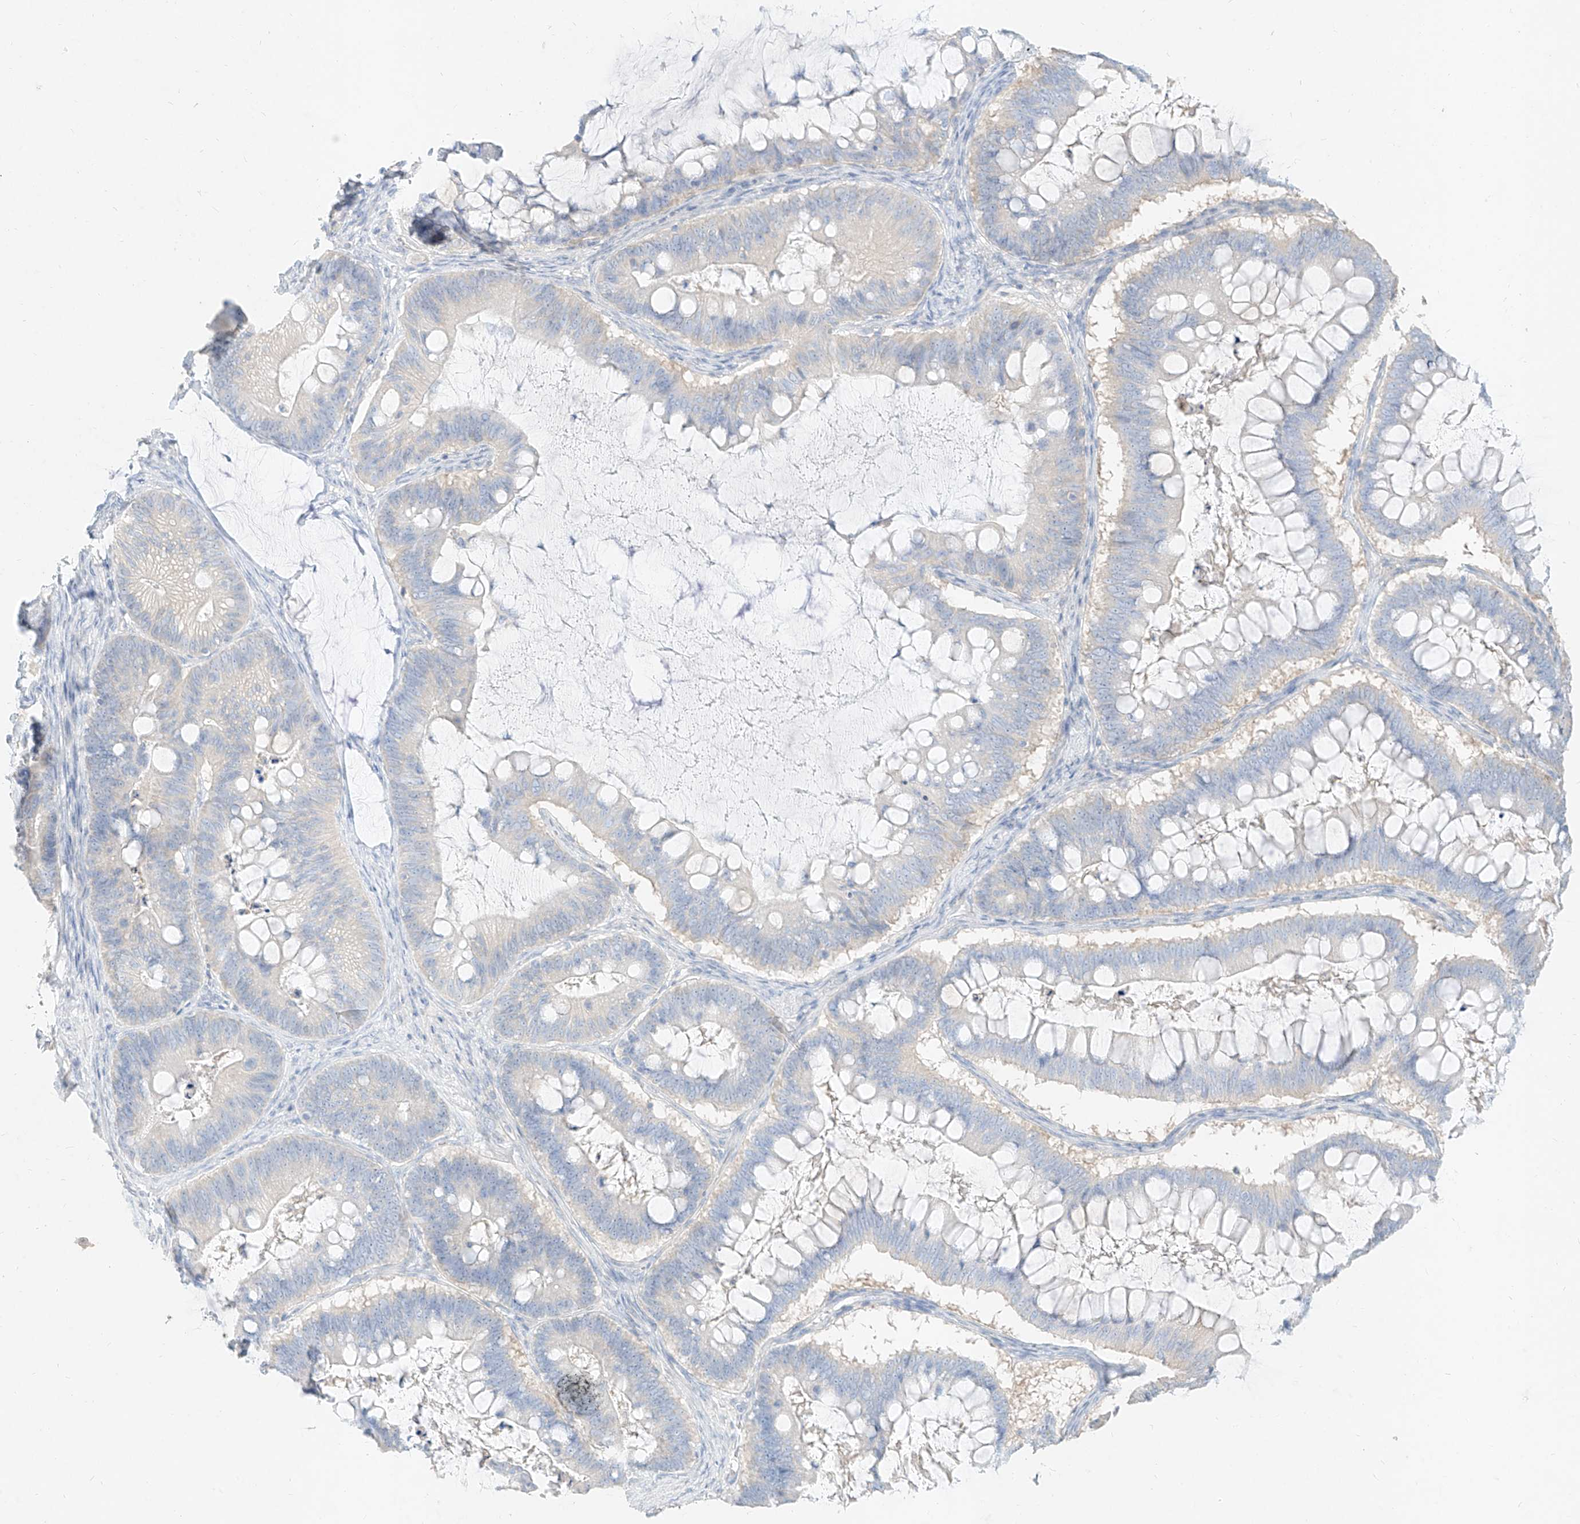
{"staining": {"intensity": "negative", "quantity": "none", "location": "none"}, "tissue": "ovarian cancer", "cell_type": "Tumor cells", "image_type": "cancer", "snomed": [{"axis": "morphology", "description": "Cystadenocarcinoma, mucinous, NOS"}, {"axis": "topography", "description": "Ovary"}], "caption": "An image of human ovarian cancer is negative for staining in tumor cells.", "gene": "ZZEF1", "patient": {"sex": "female", "age": 61}}